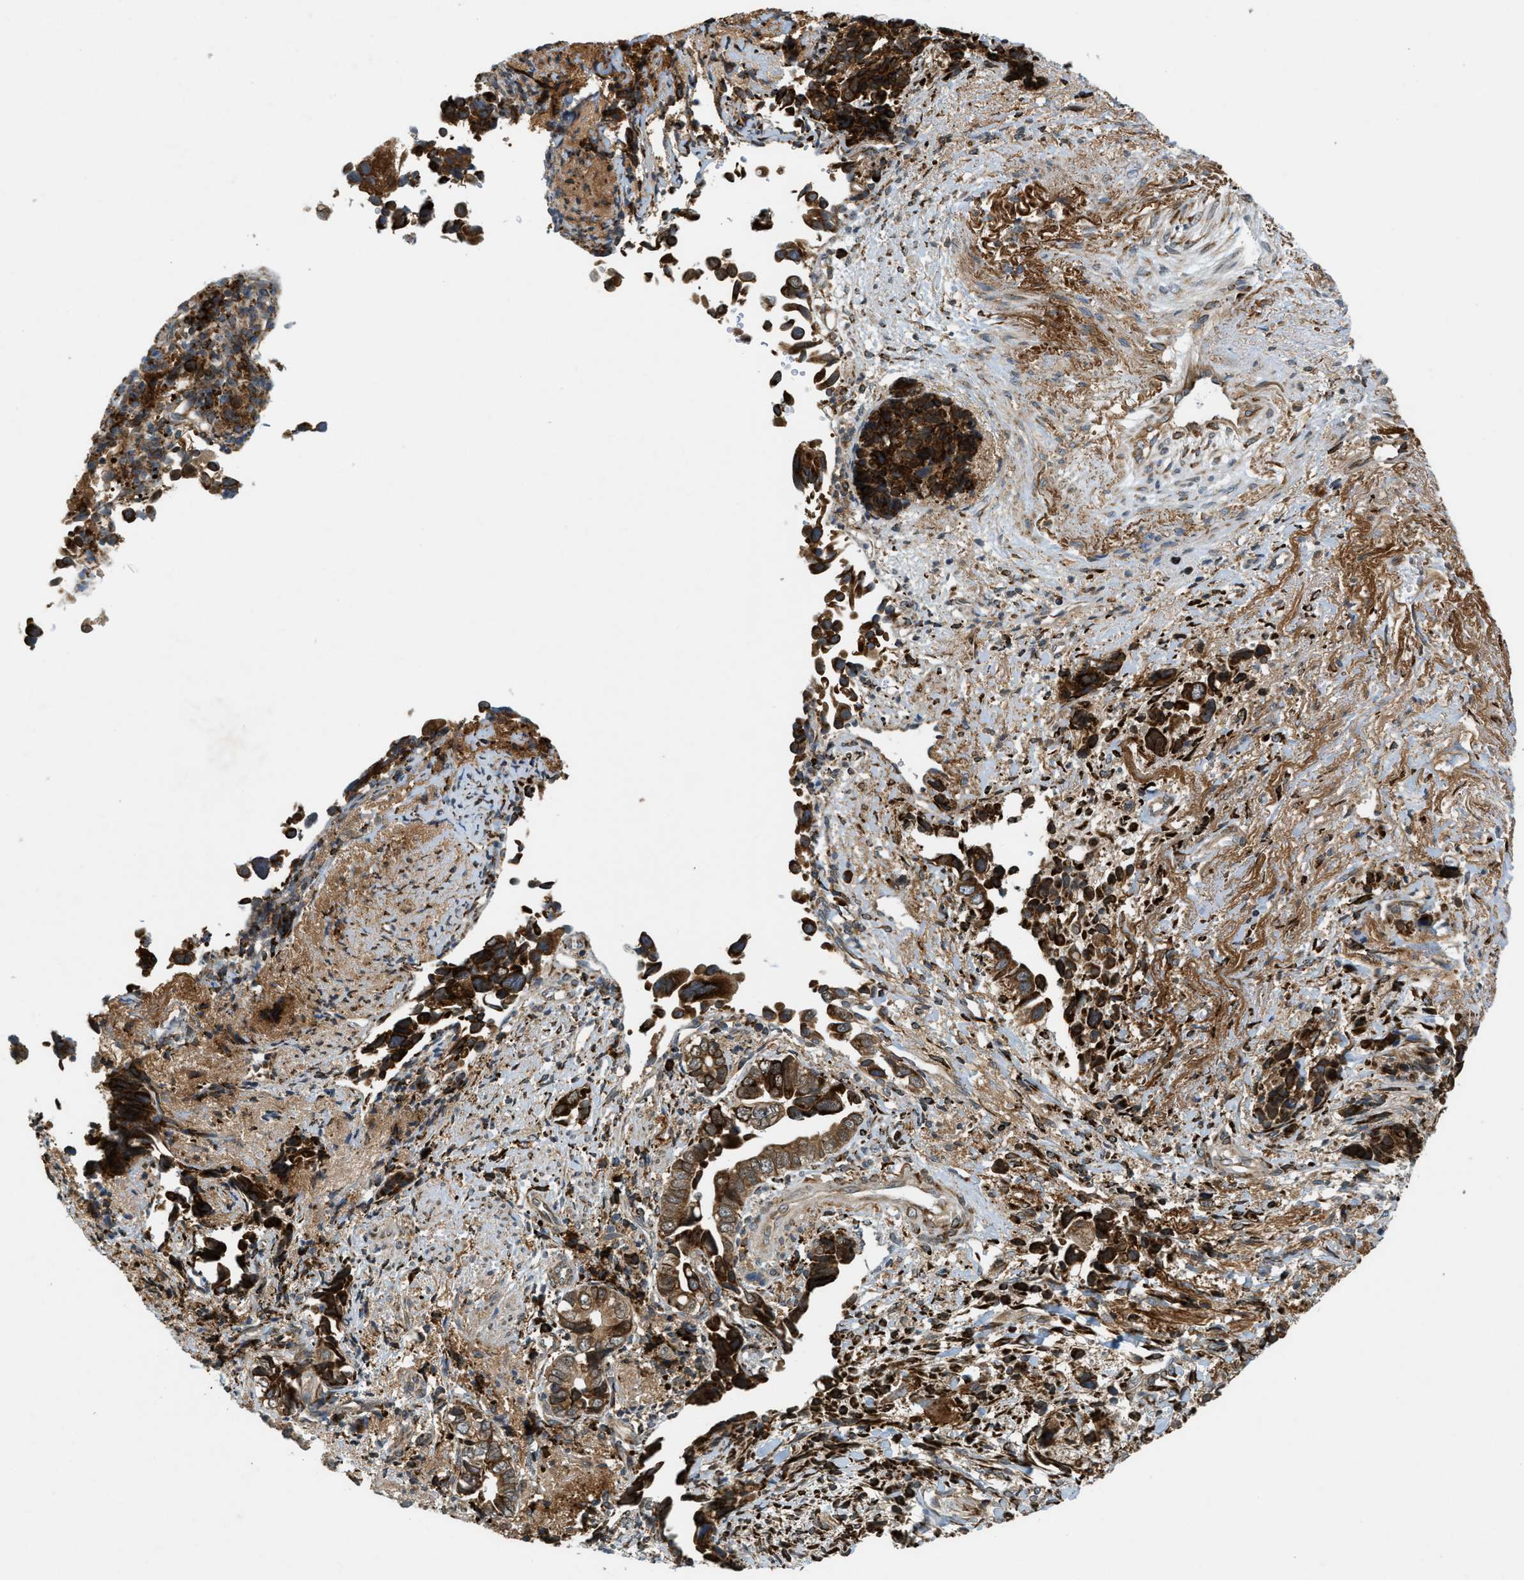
{"staining": {"intensity": "strong", "quantity": ">75%", "location": "cytoplasmic/membranous"}, "tissue": "liver cancer", "cell_type": "Tumor cells", "image_type": "cancer", "snomed": [{"axis": "morphology", "description": "Cholangiocarcinoma"}, {"axis": "topography", "description": "Liver"}], "caption": "Liver cholangiocarcinoma stained with DAB immunohistochemistry (IHC) reveals high levels of strong cytoplasmic/membranous staining in approximately >75% of tumor cells. The staining was performed using DAB to visualize the protein expression in brown, while the nuclei were stained in blue with hematoxylin (Magnification: 20x).", "gene": "PCDH18", "patient": {"sex": "female", "age": 79}}